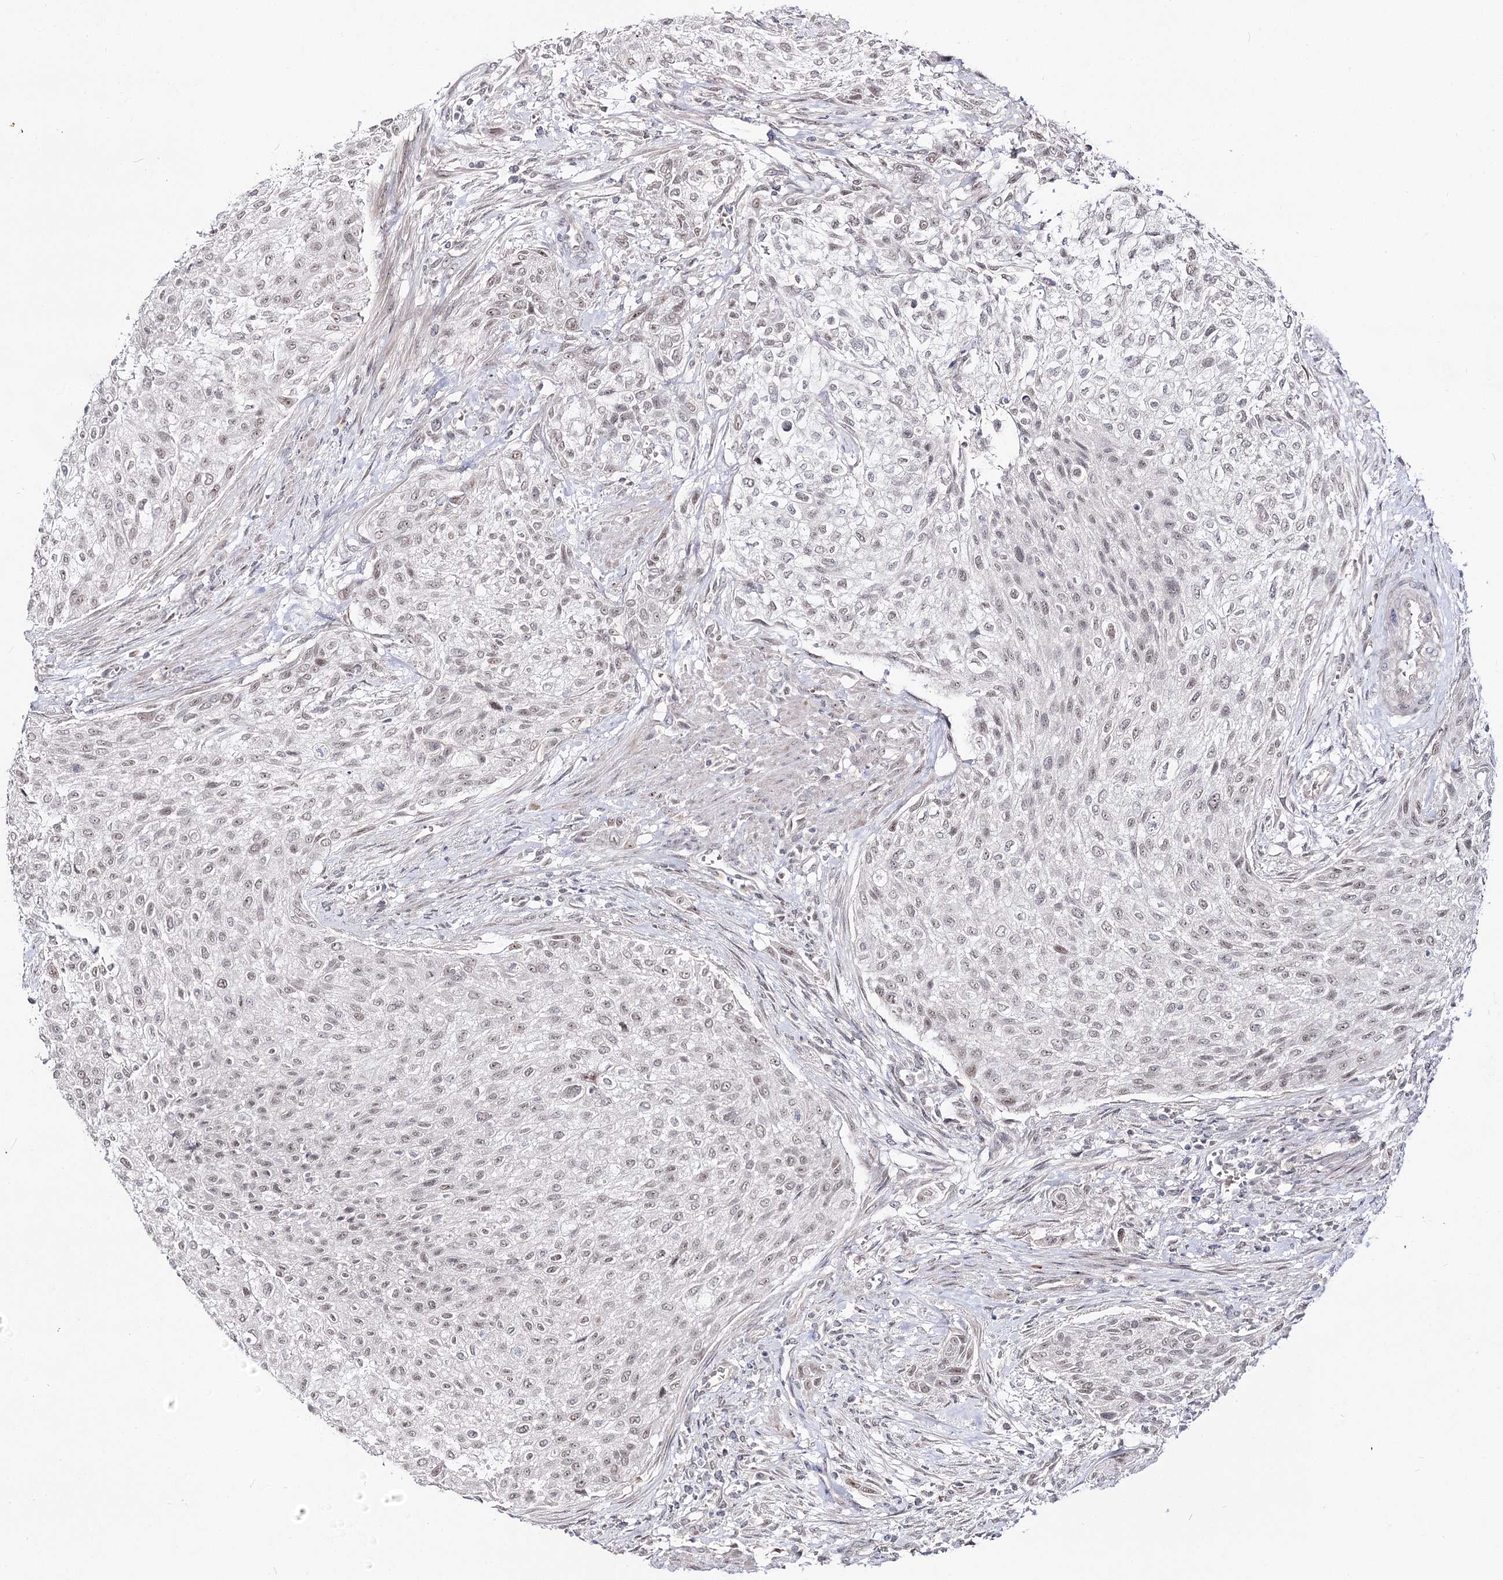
{"staining": {"intensity": "weak", "quantity": "25%-75%", "location": "nuclear"}, "tissue": "urothelial cancer", "cell_type": "Tumor cells", "image_type": "cancer", "snomed": [{"axis": "morphology", "description": "Urothelial carcinoma, High grade"}, {"axis": "topography", "description": "Urinary bladder"}], "caption": "Urothelial cancer was stained to show a protein in brown. There is low levels of weak nuclear expression in approximately 25%-75% of tumor cells.", "gene": "RRP9", "patient": {"sex": "male", "age": 35}}